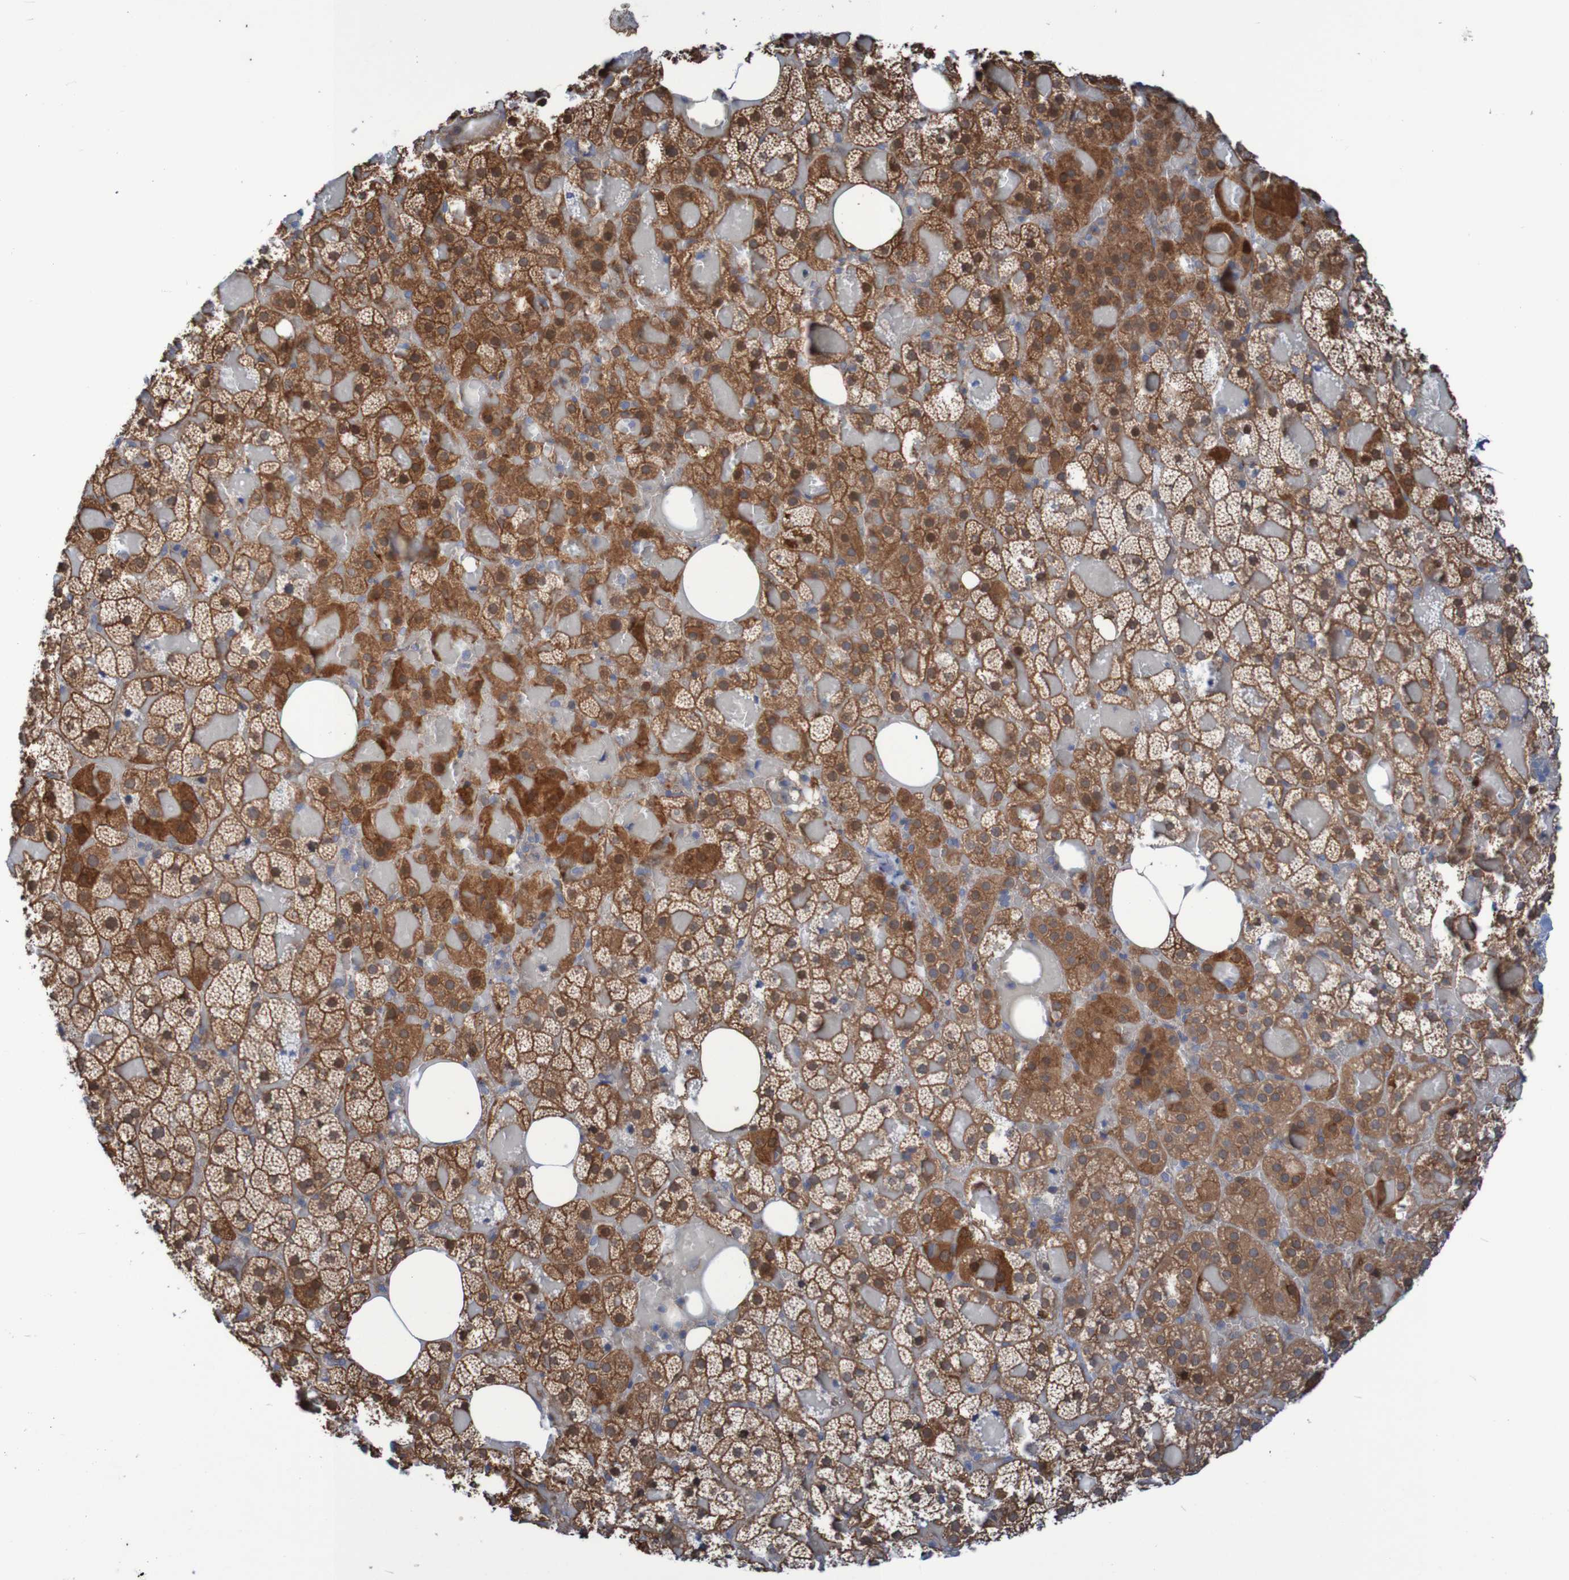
{"staining": {"intensity": "strong", "quantity": ">75%", "location": "cytoplasmic/membranous"}, "tissue": "adrenal gland", "cell_type": "Glandular cells", "image_type": "normal", "snomed": [{"axis": "morphology", "description": "Normal tissue, NOS"}, {"axis": "topography", "description": "Adrenal gland"}], "caption": "Unremarkable adrenal gland demonstrates strong cytoplasmic/membranous expression in about >75% of glandular cells.", "gene": "ANGPT4", "patient": {"sex": "female", "age": 59}}